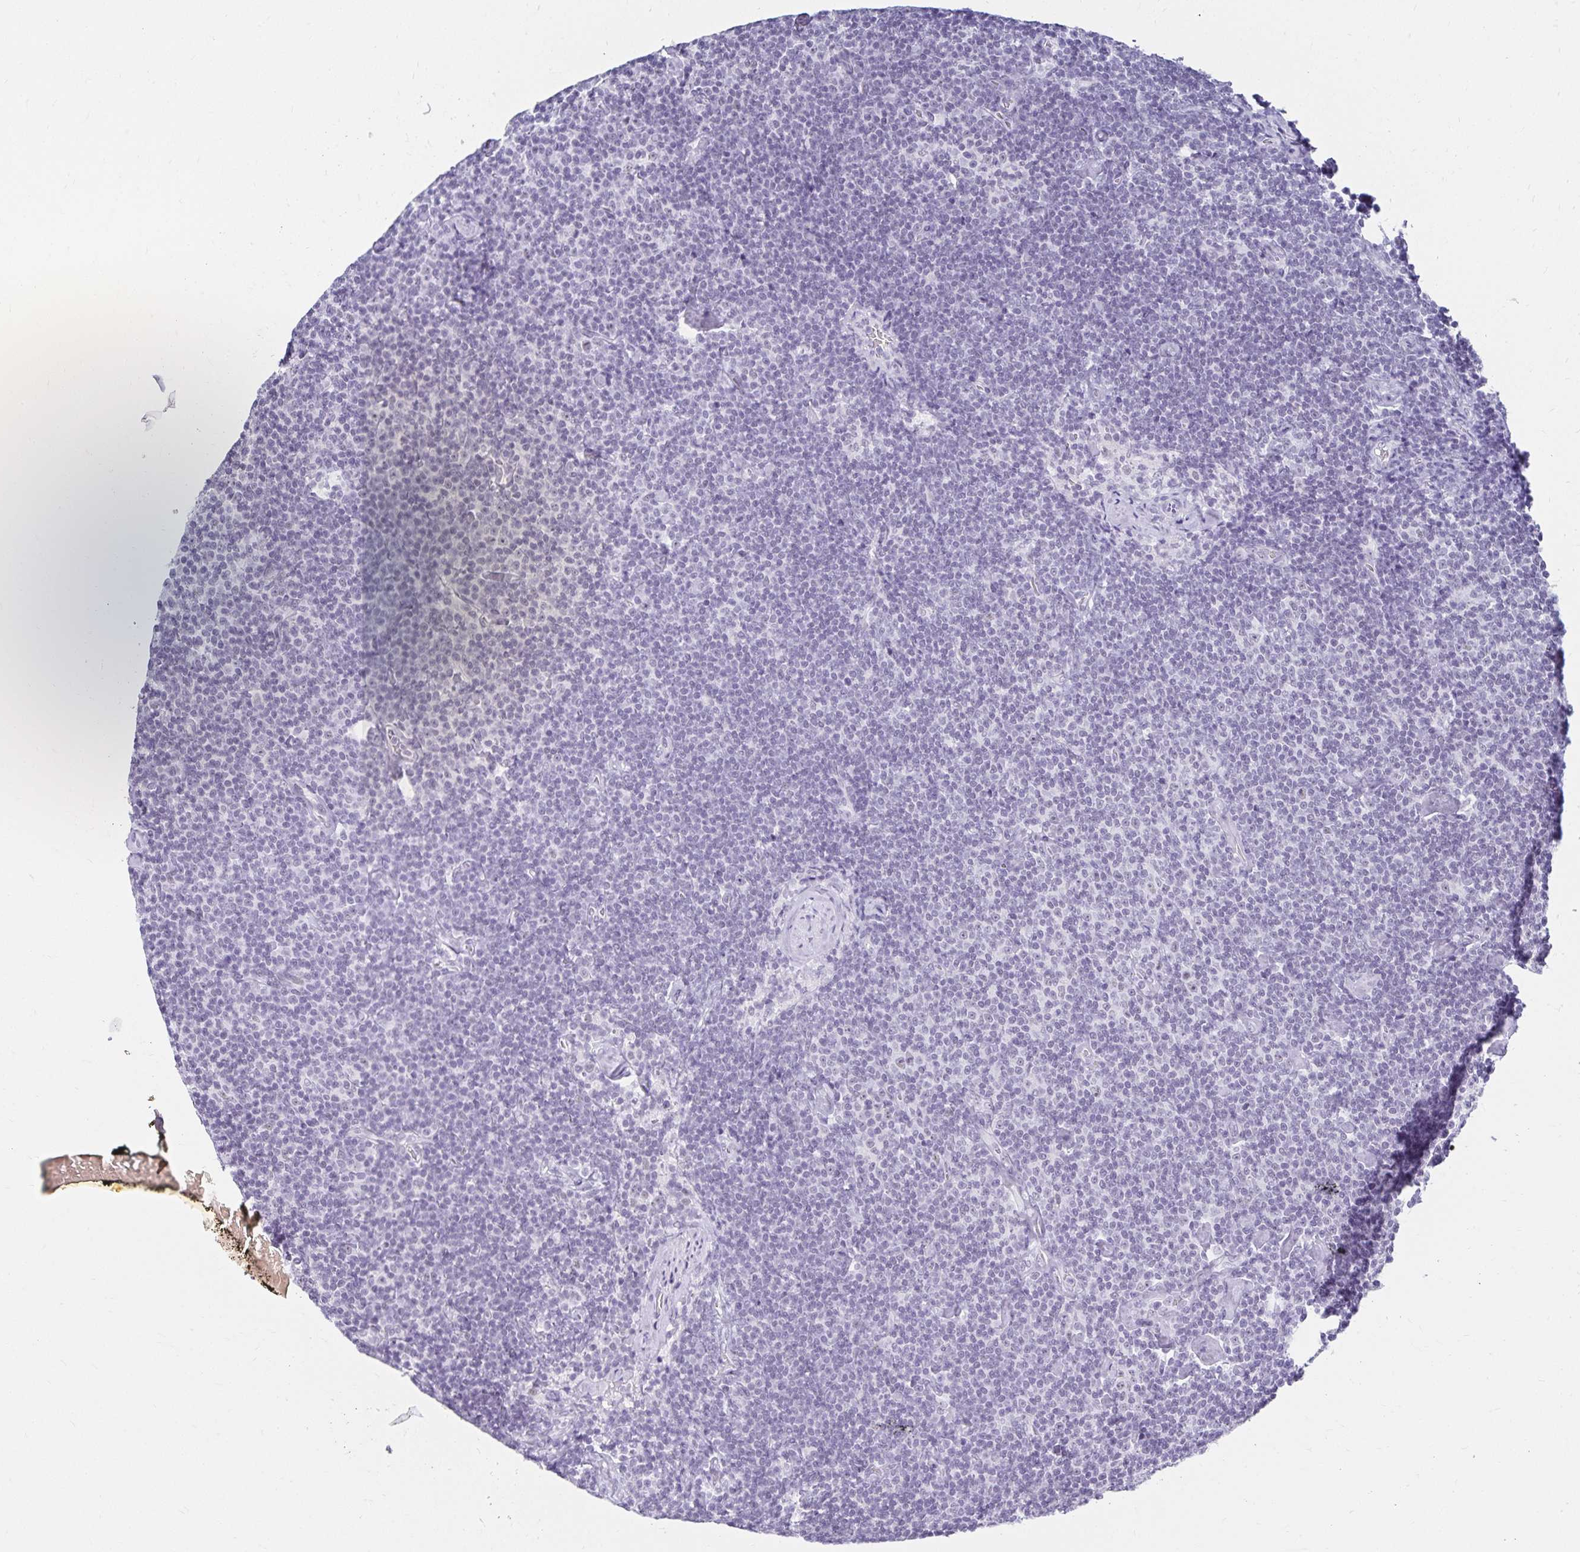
{"staining": {"intensity": "negative", "quantity": "none", "location": "none"}, "tissue": "lymphoma", "cell_type": "Tumor cells", "image_type": "cancer", "snomed": [{"axis": "morphology", "description": "Malignant lymphoma, non-Hodgkin's type, Low grade"}, {"axis": "topography", "description": "Lymph node"}], "caption": "Human lymphoma stained for a protein using immunohistochemistry shows no expression in tumor cells.", "gene": "C20orf85", "patient": {"sex": "male", "age": 81}}